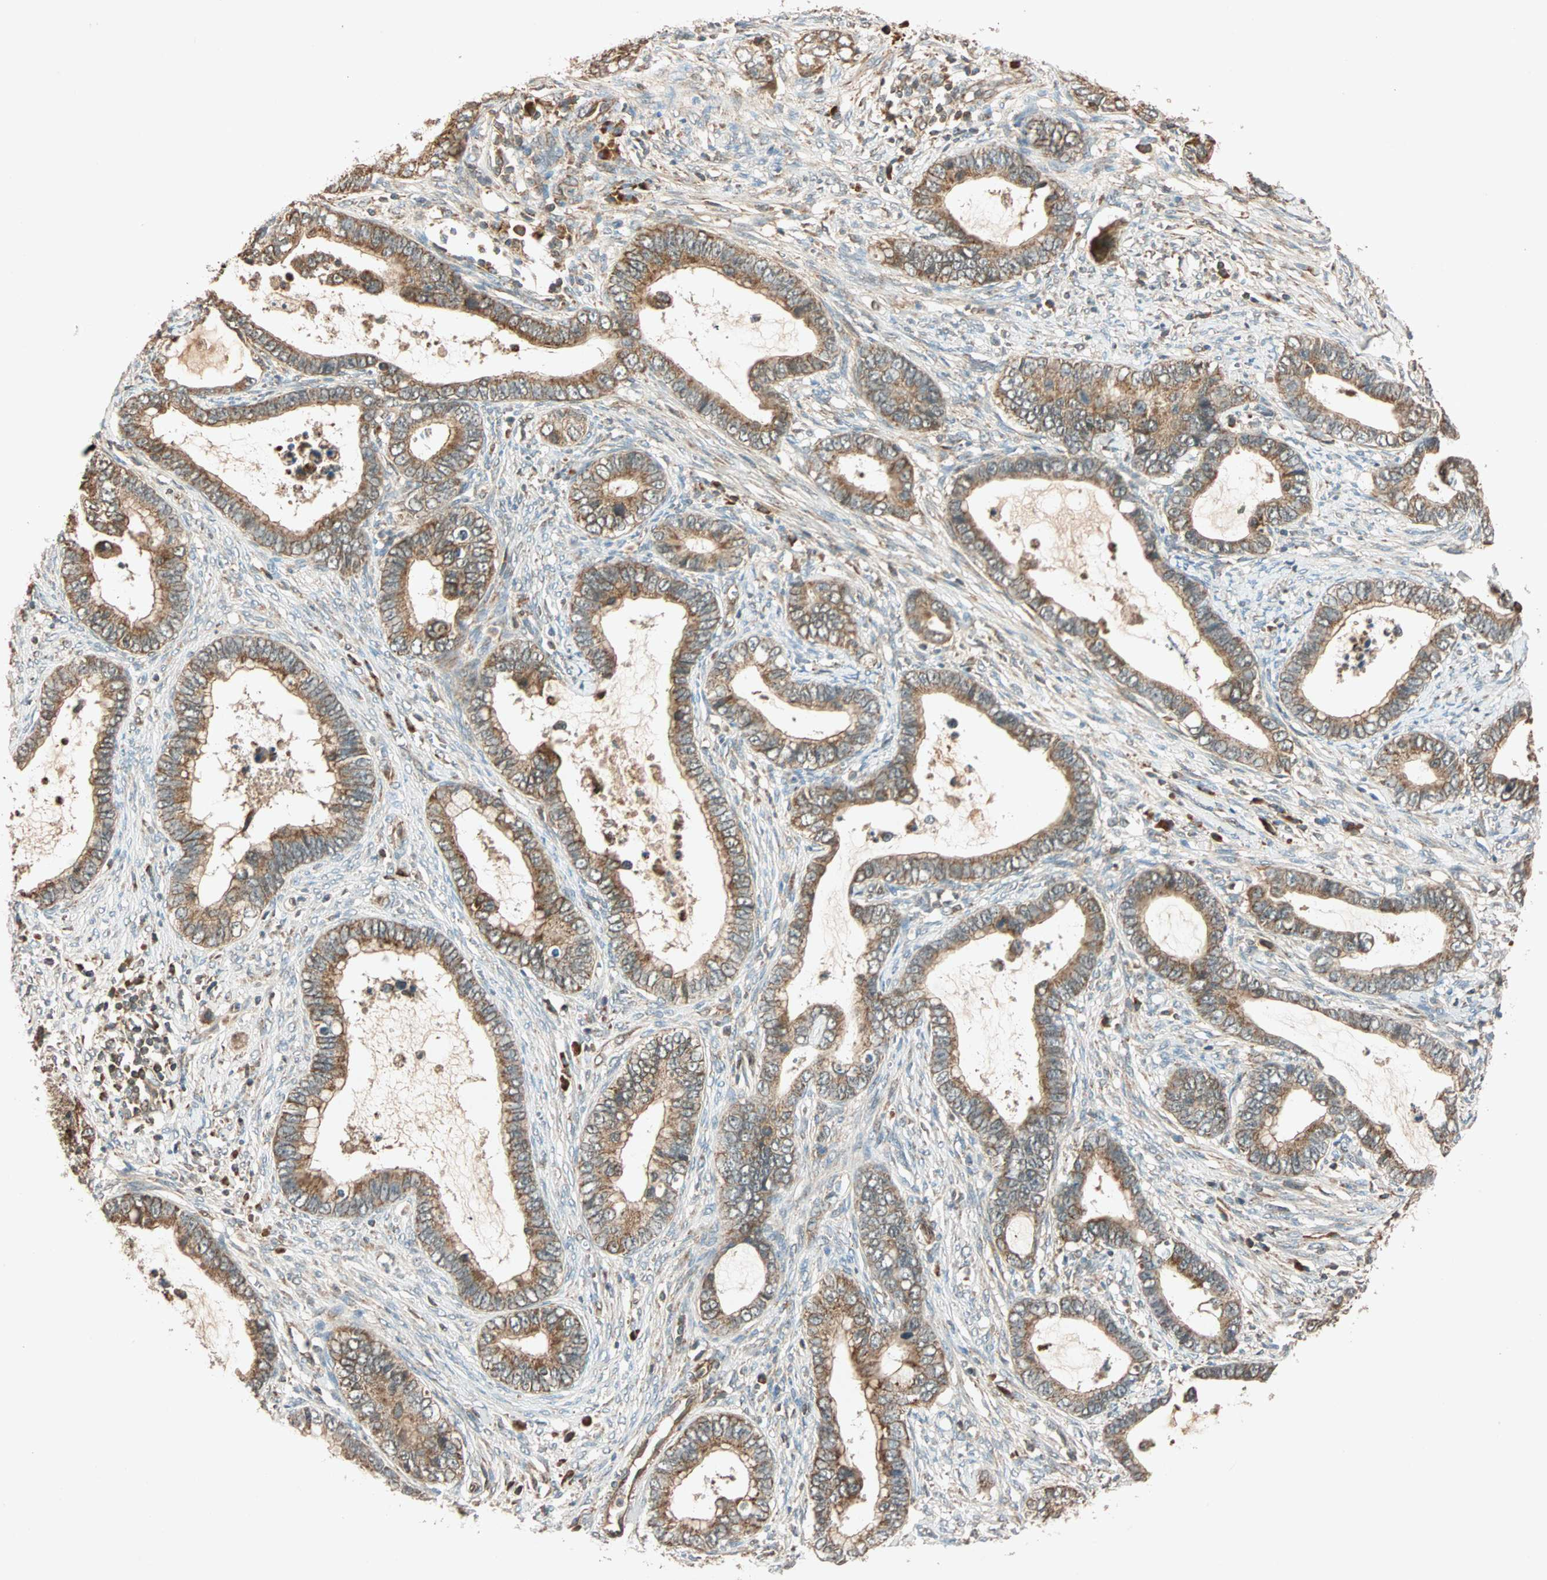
{"staining": {"intensity": "moderate", "quantity": ">75%", "location": "cytoplasmic/membranous"}, "tissue": "cervical cancer", "cell_type": "Tumor cells", "image_type": "cancer", "snomed": [{"axis": "morphology", "description": "Adenocarcinoma, NOS"}, {"axis": "topography", "description": "Cervix"}], "caption": "Immunohistochemistry (IHC) image of cervical cancer stained for a protein (brown), which demonstrates medium levels of moderate cytoplasmic/membranous staining in about >75% of tumor cells.", "gene": "MAPK1", "patient": {"sex": "female", "age": 44}}